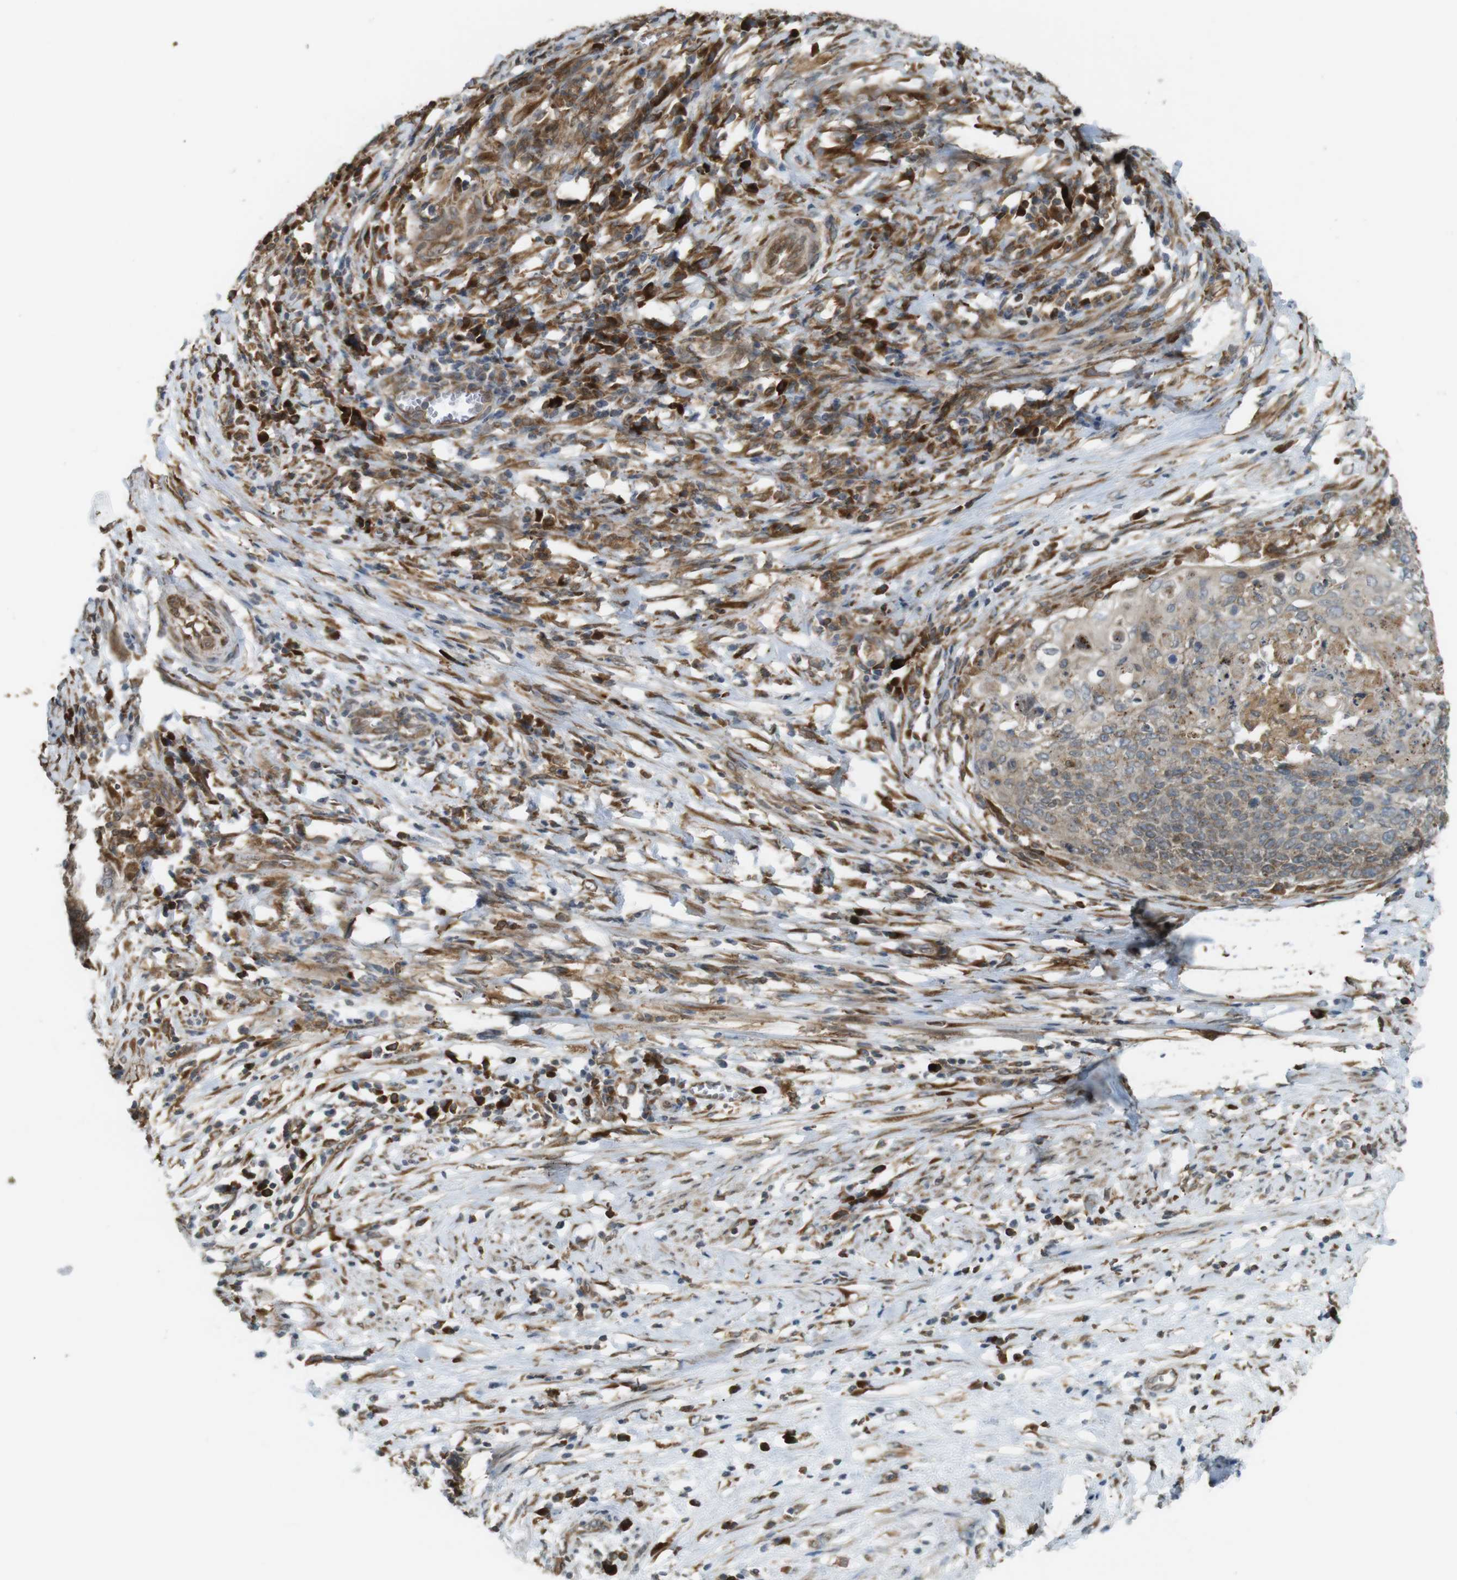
{"staining": {"intensity": "weak", "quantity": "<25%", "location": "cytoplasmic/membranous"}, "tissue": "cervical cancer", "cell_type": "Tumor cells", "image_type": "cancer", "snomed": [{"axis": "morphology", "description": "Squamous cell carcinoma, NOS"}, {"axis": "topography", "description": "Cervix"}], "caption": "Squamous cell carcinoma (cervical) stained for a protein using immunohistochemistry (IHC) demonstrates no expression tumor cells.", "gene": "TMED4", "patient": {"sex": "female", "age": 39}}